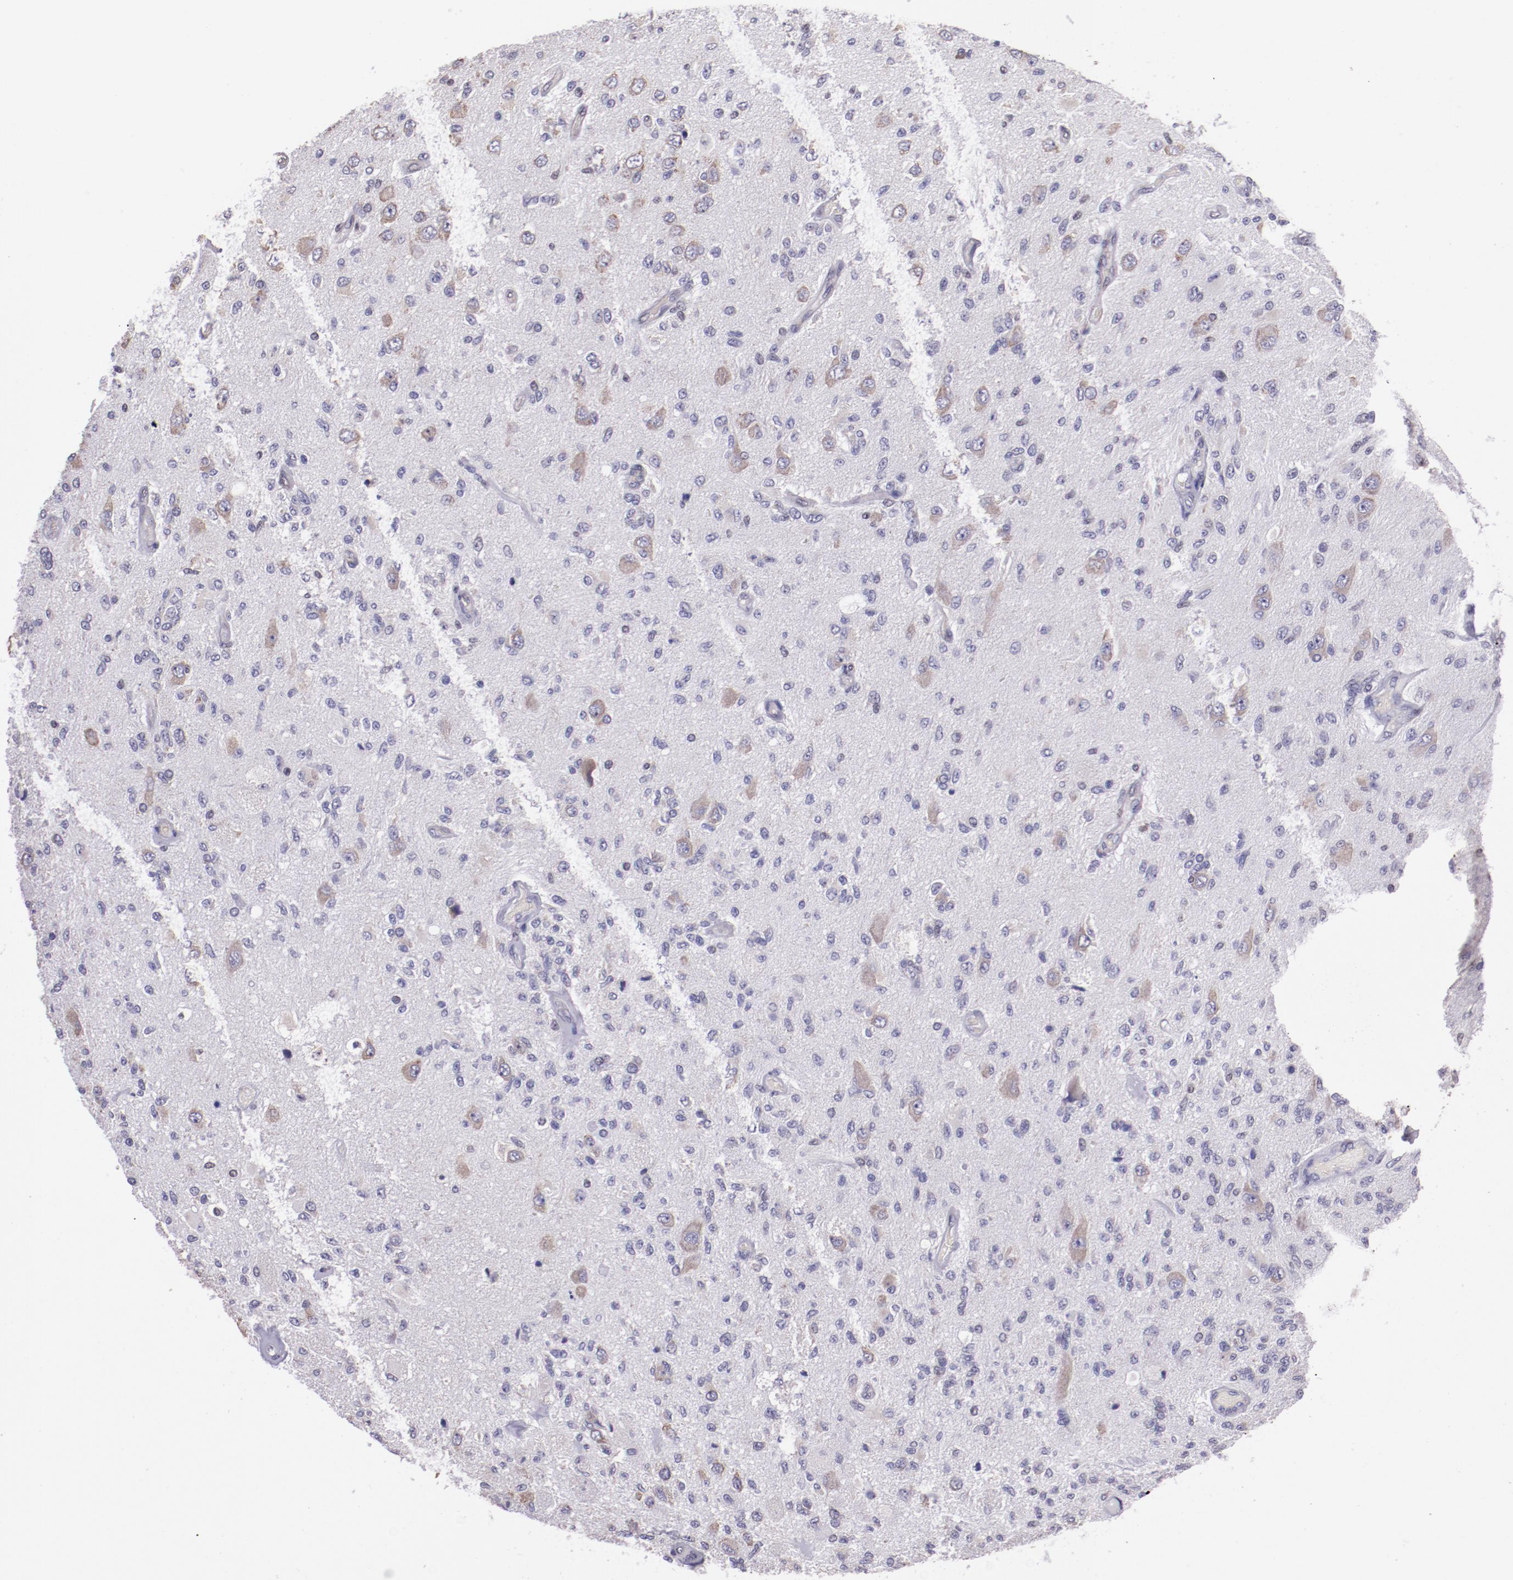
{"staining": {"intensity": "negative", "quantity": "none", "location": "none"}, "tissue": "glioma", "cell_type": "Tumor cells", "image_type": "cancer", "snomed": [{"axis": "morphology", "description": "Normal tissue, NOS"}, {"axis": "morphology", "description": "Glioma, malignant, High grade"}, {"axis": "topography", "description": "Cerebral cortex"}], "caption": "High magnification brightfield microscopy of malignant high-grade glioma stained with DAB (brown) and counterstained with hematoxylin (blue): tumor cells show no significant expression.", "gene": "ELF1", "patient": {"sex": "male", "age": 77}}